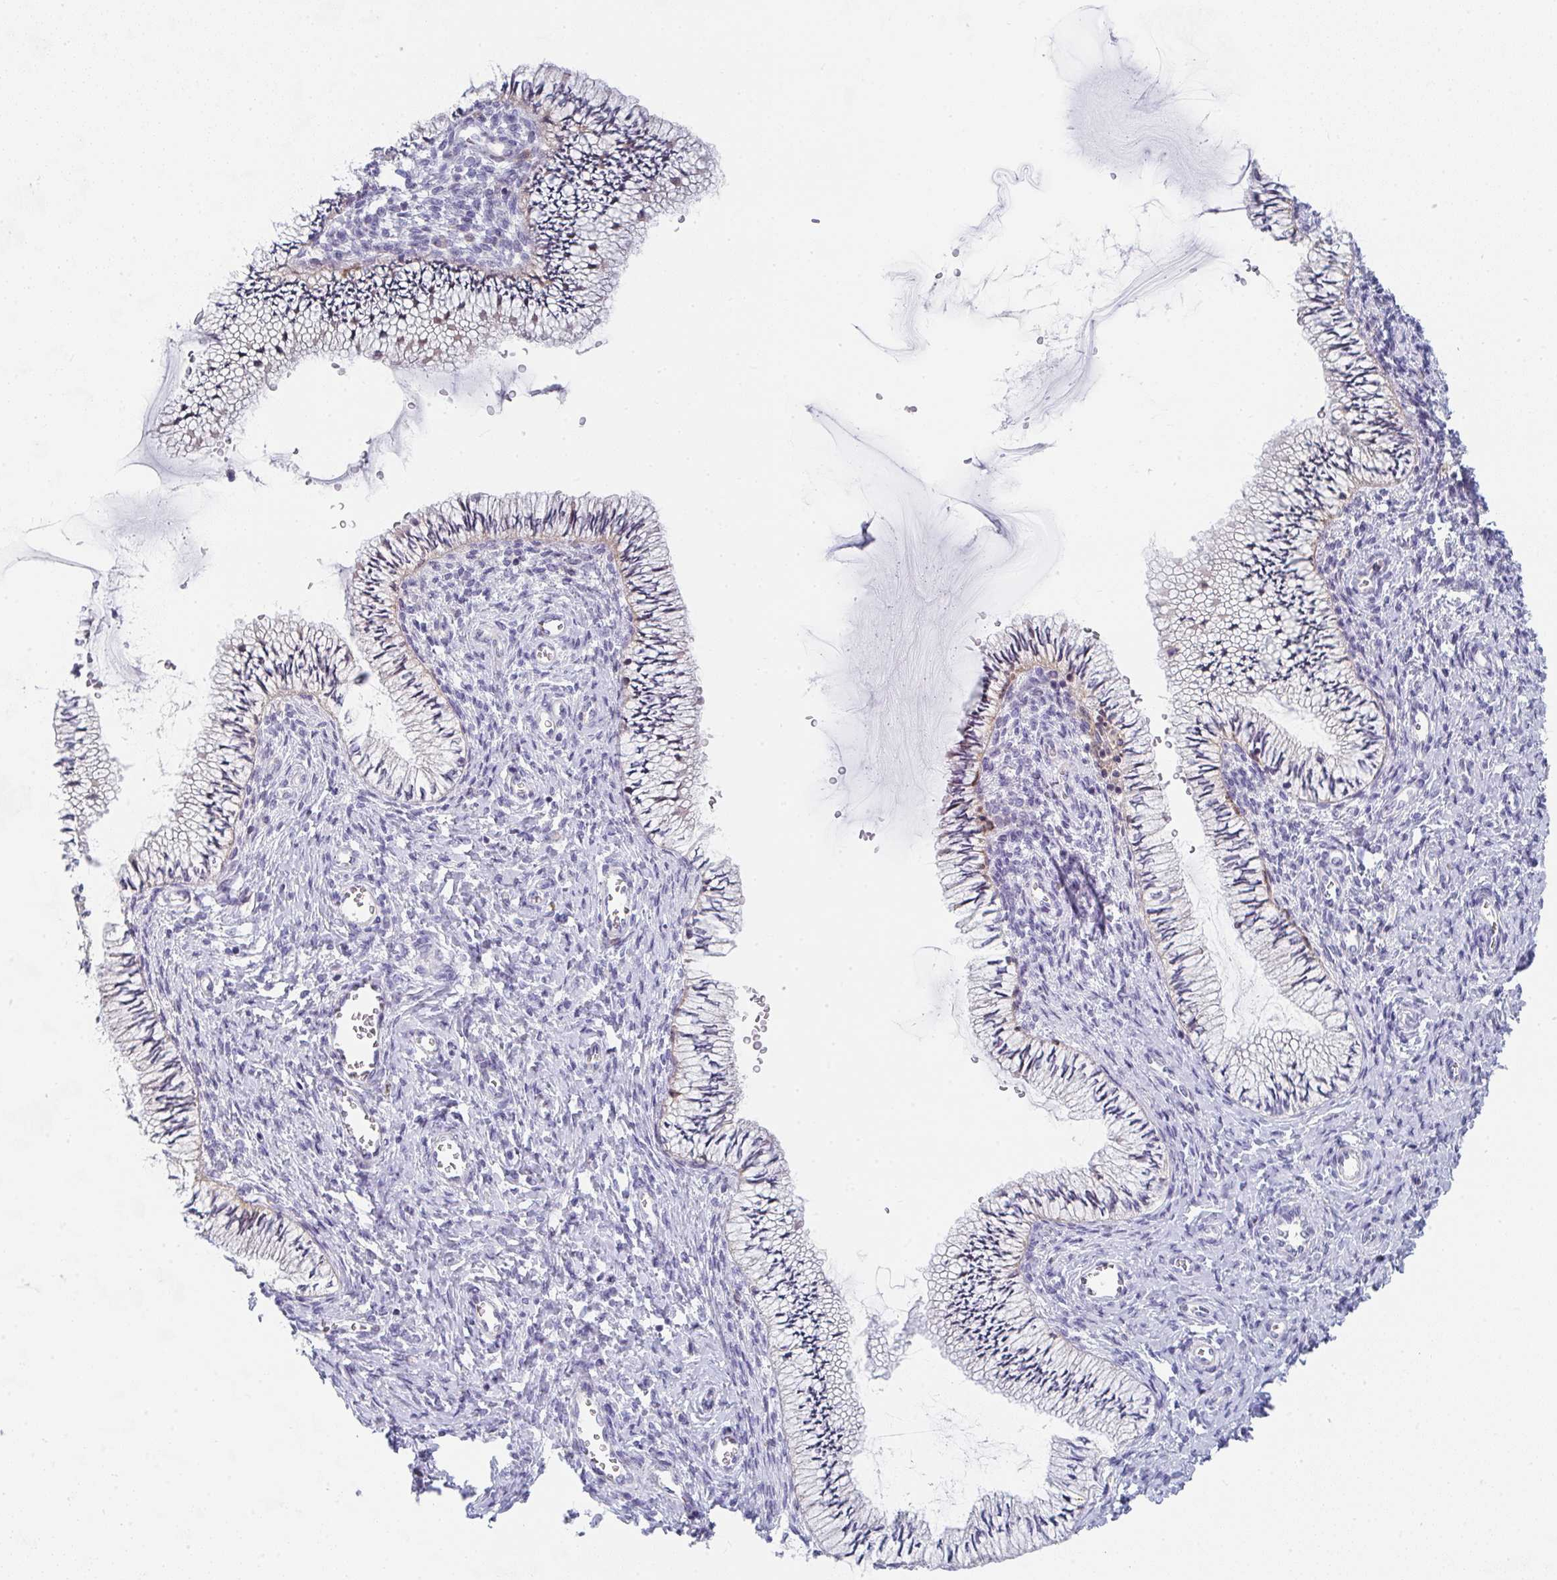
{"staining": {"intensity": "negative", "quantity": "none", "location": "none"}, "tissue": "cervix", "cell_type": "Glandular cells", "image_type": "normal", "snomed": [{"axis": "morphology", "description": "Normal tissue, NOS"}, {"axis": "topography", "description": "Cervix"}], "caption": "Human cervix stained for a protein using immunohistochemistry (IHC) reveals no expression in glandular cells.", "gene": "KLHL33", "patient": {"sex": "female", "age": 24}}